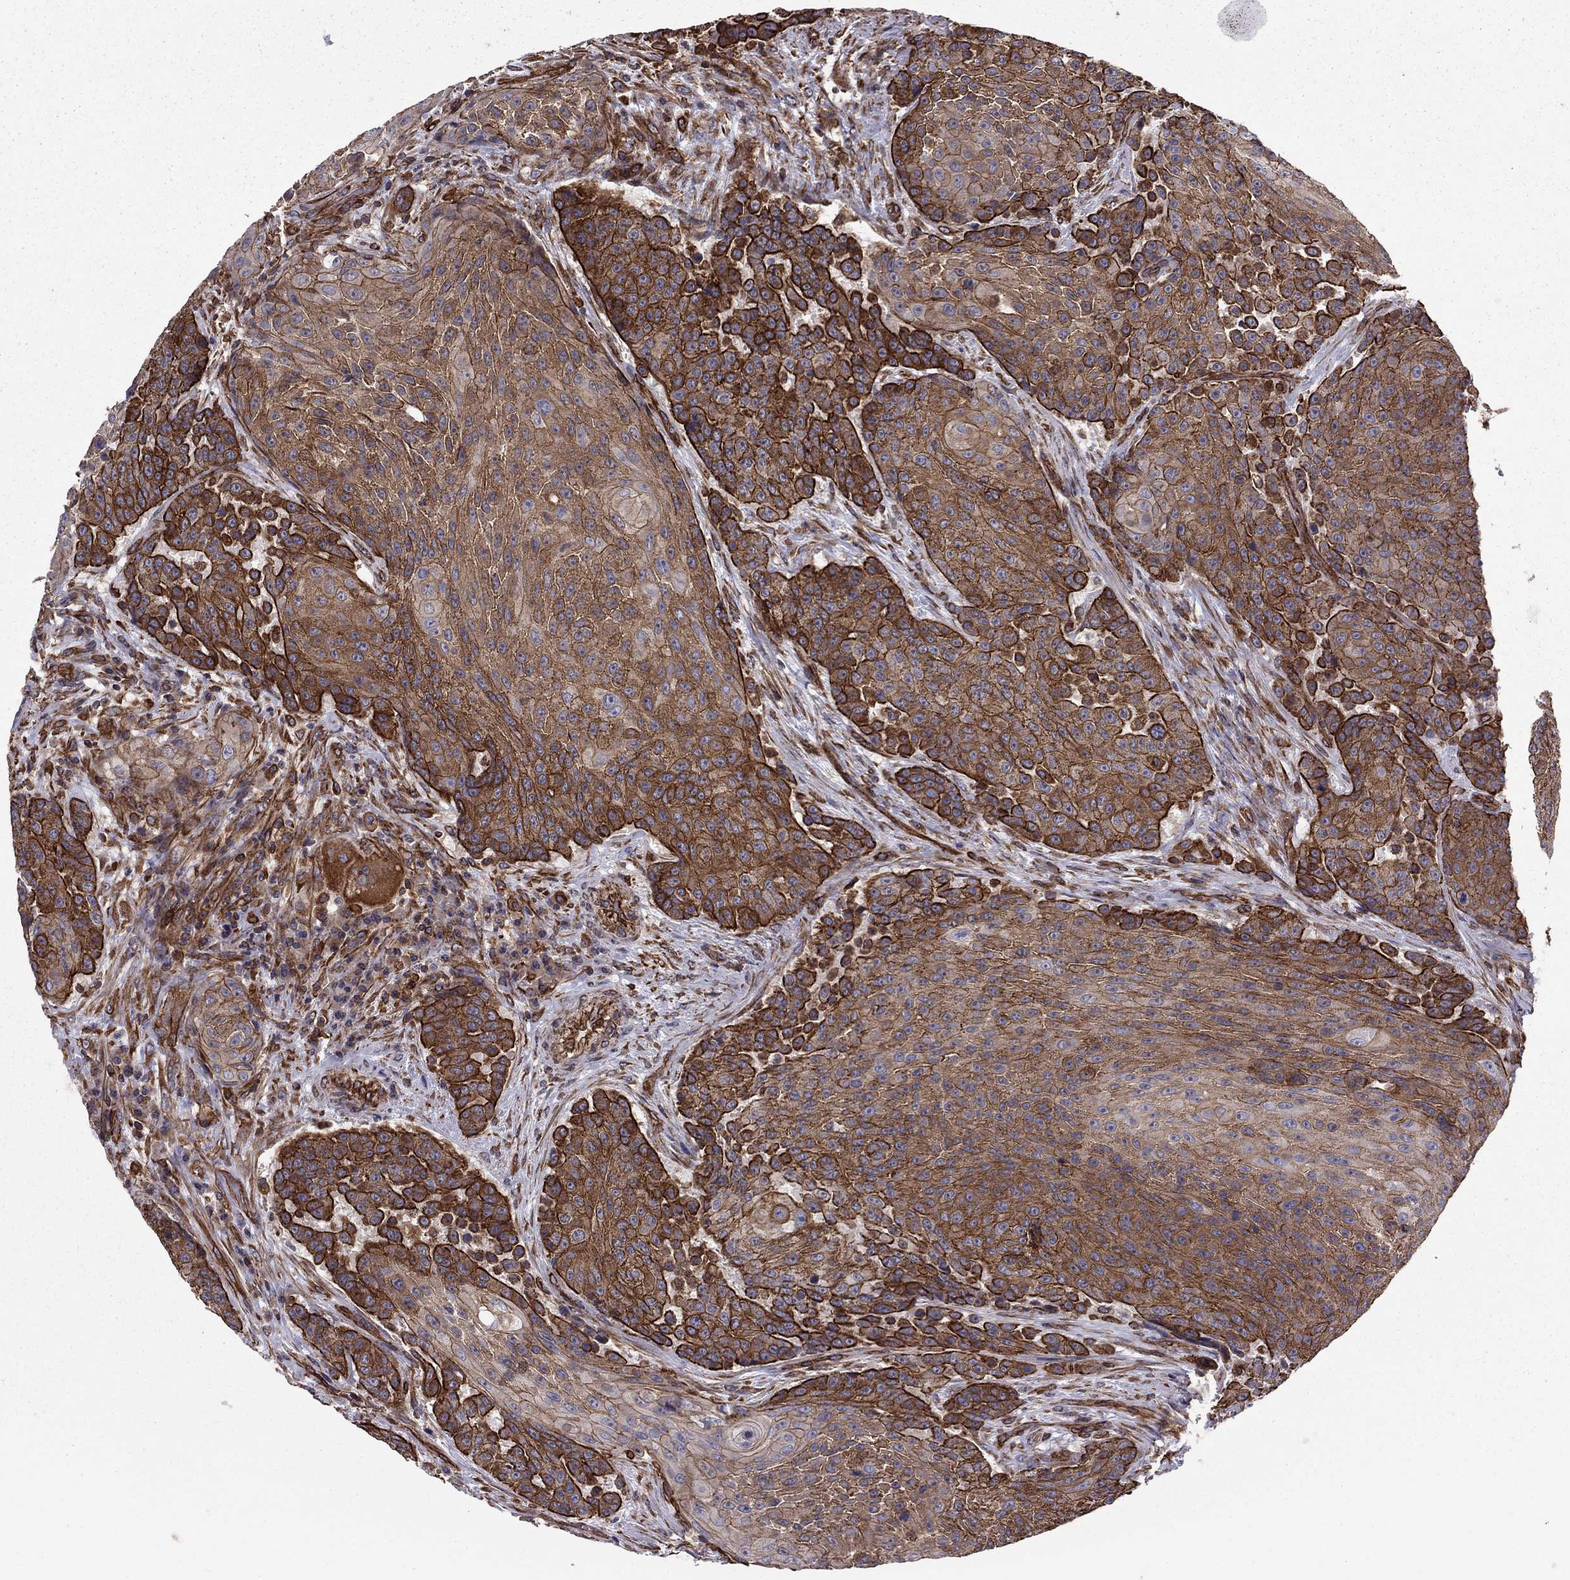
{"staining": {"intensity": "strong", "quantity": "25%-75%", "location": "cytoplasmic/membranous"}, "tissue": "urothelial cancer", "cell_type": "Tumor cells", "image_type": "cancer", "snomed": [{"axis": "morphology", "description": "Urothelial carcinoma, High grade"}, {"axis": "topography", "description": "Urinary bladder"}], "caption": "Urothelial carcinoma (high-grade) stained with IHC exhibits strong cytoplasmic/membranous positivity in approximately 25%-75% of tumor cells.", "gene": "SHMT1", "patient": {"sex": "female", "age": 63}}